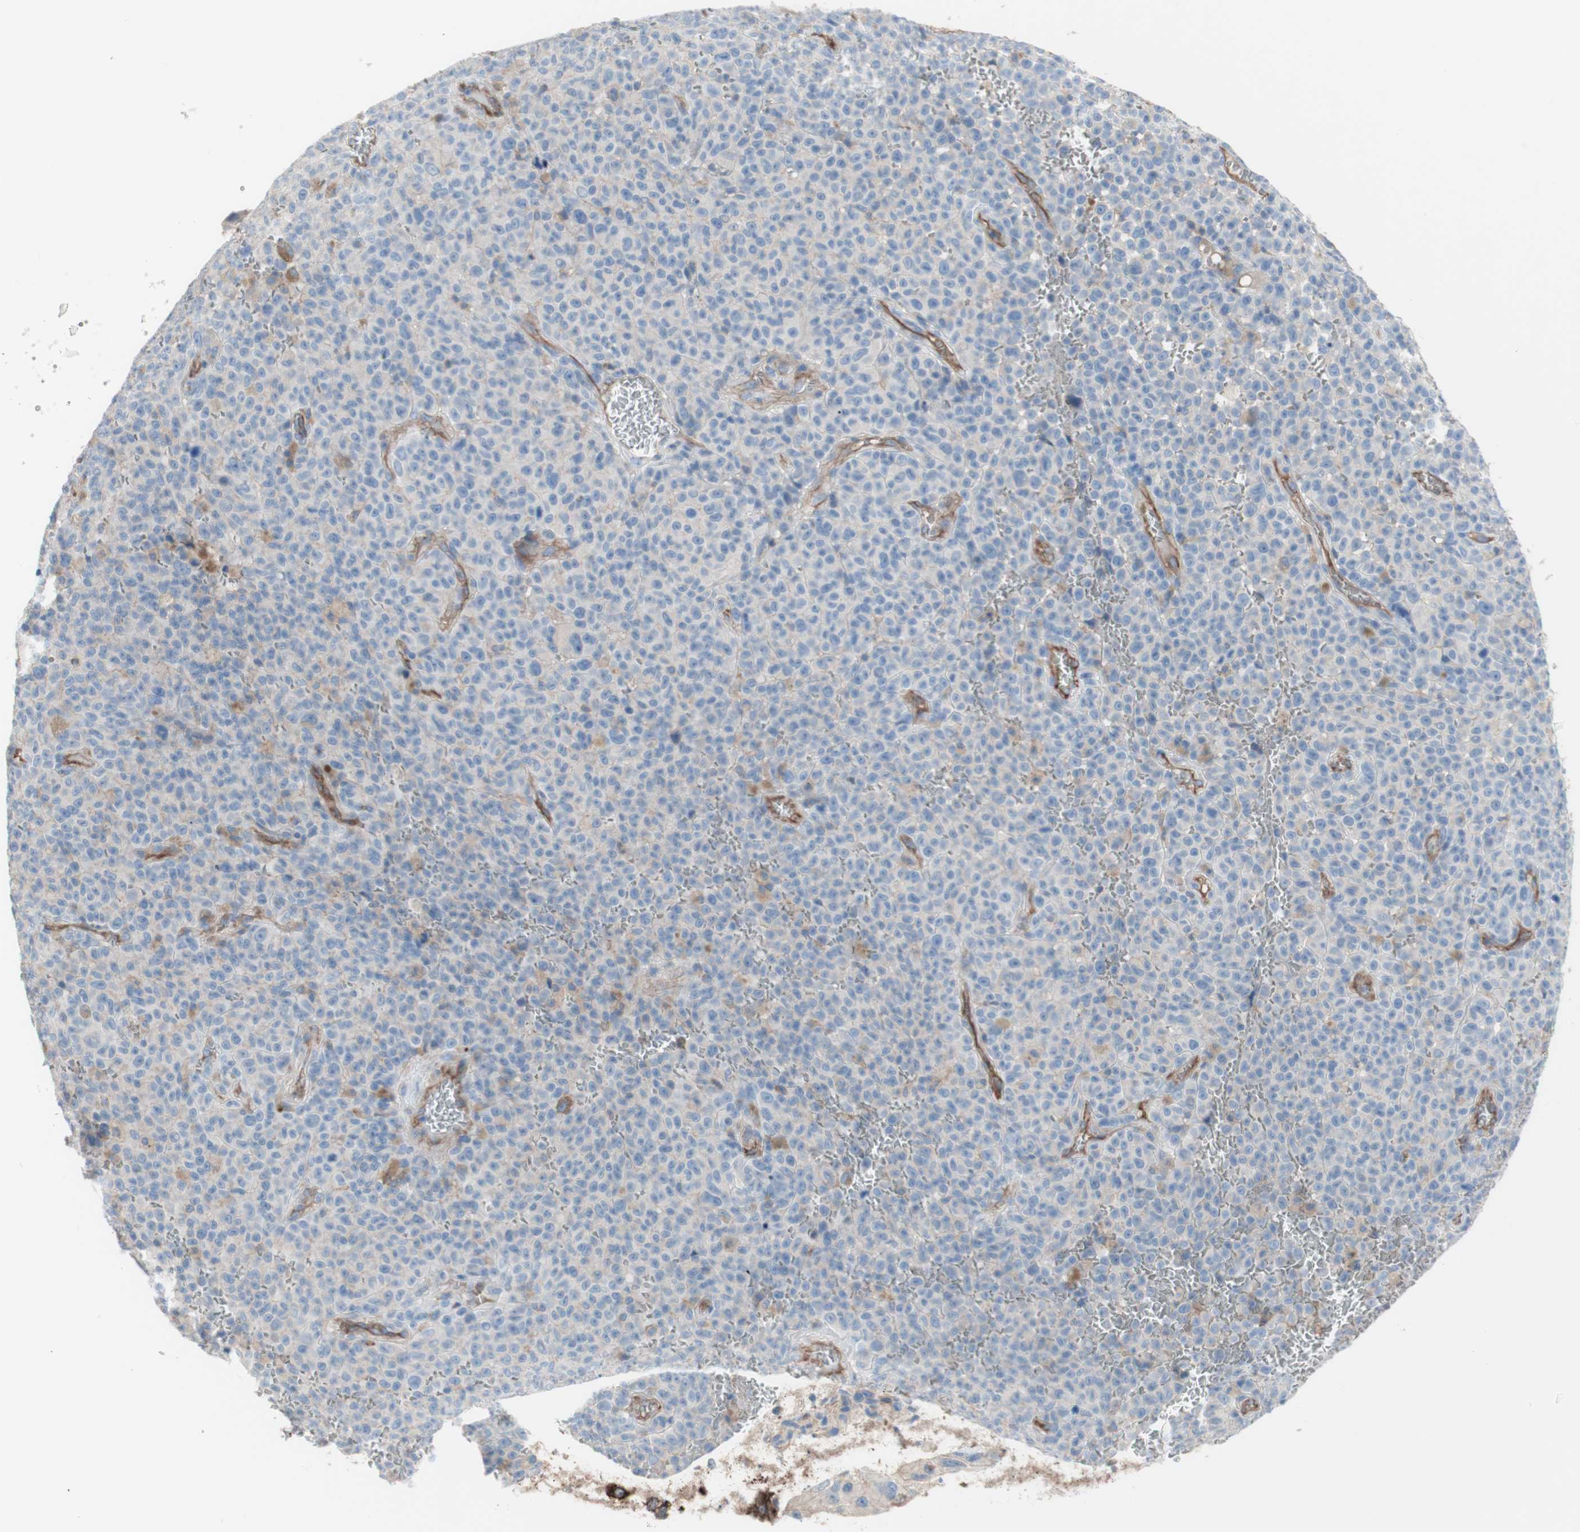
{"staining": {"intensity": "negative", "quantity": "none", "location": "none"}, "tissue": "melanoma", "cell_type": "Tumor cells", "image_type": "cancer", "snomed": [{"axis": "morphology", "description": "Malignant melanoma, NOS"}, {"axis": "topography", "description": "Skin"}], "caption": "Immunohistochemical staining of malignant melanoma exhibits no significant staining in tumor cells. The staining is performed using DAB (3,3'-diaminobenzidine) brown chromogen with nuclei counter-stained in using hematoxylin.", "gene": "CD46", "patient": {"sex": "female", "age": 82}}